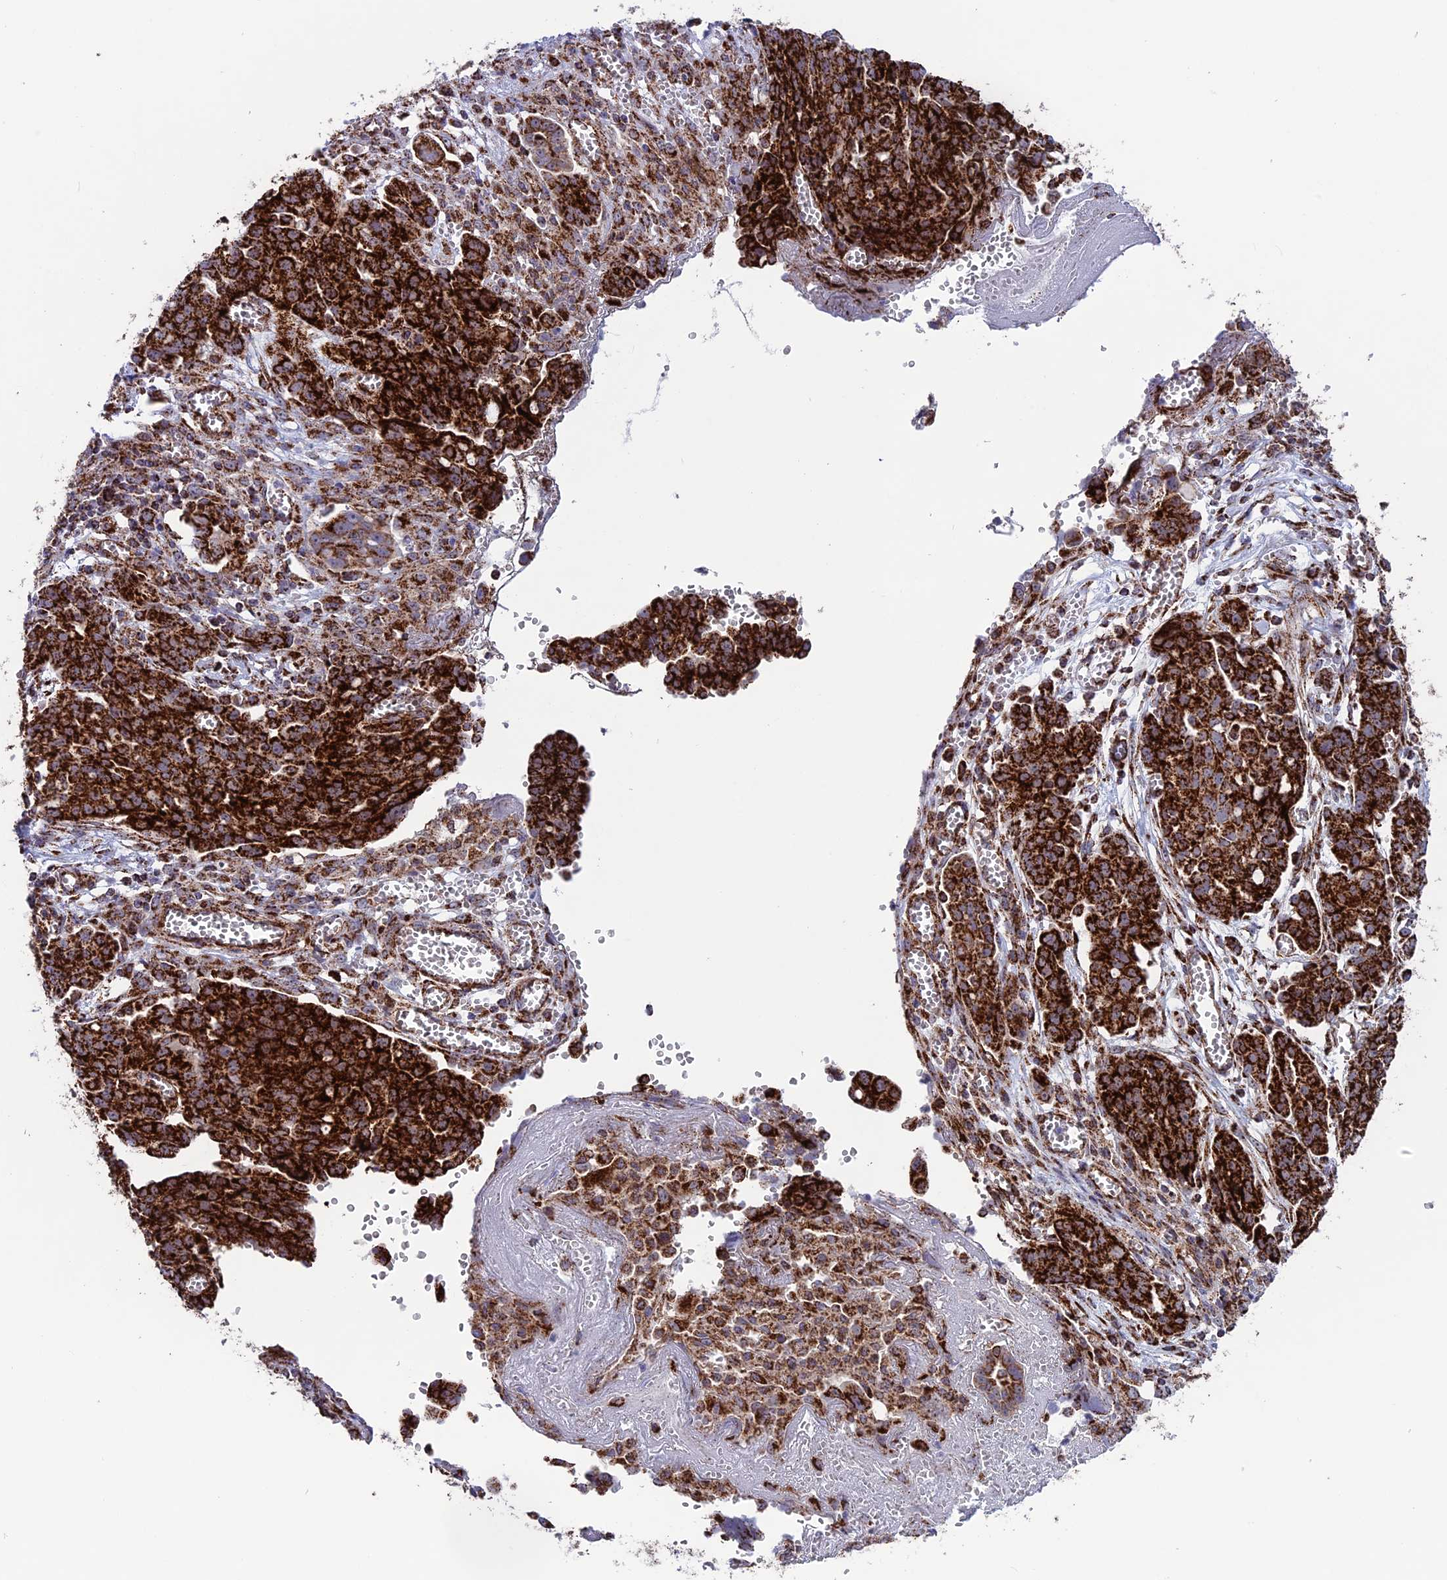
{"staining": {"intensity": "strong", "quantity": ">75%", "location": "cytoplasmic/membranous"}, "tissue": "ovarian cancer", "cell_type": "Tumor cells", "image_type": "cancer", "snomed": [{"axis": "morphology", "description": "Cystadenocarcinoma, serous, NOS"}, {"axis": "topography", "description": "Soft tissue"}, {"axis": "topography", "description": "Ovary"}], "caption": "Protein analysis of ovarian serous cystadenocarcinoma tissue exhibits strong cytoplasmic/membranous staining in approximately >75% of tumor cells.", "gene": "MRPS18B", "patient": {"sex": "female", "age": 57}}